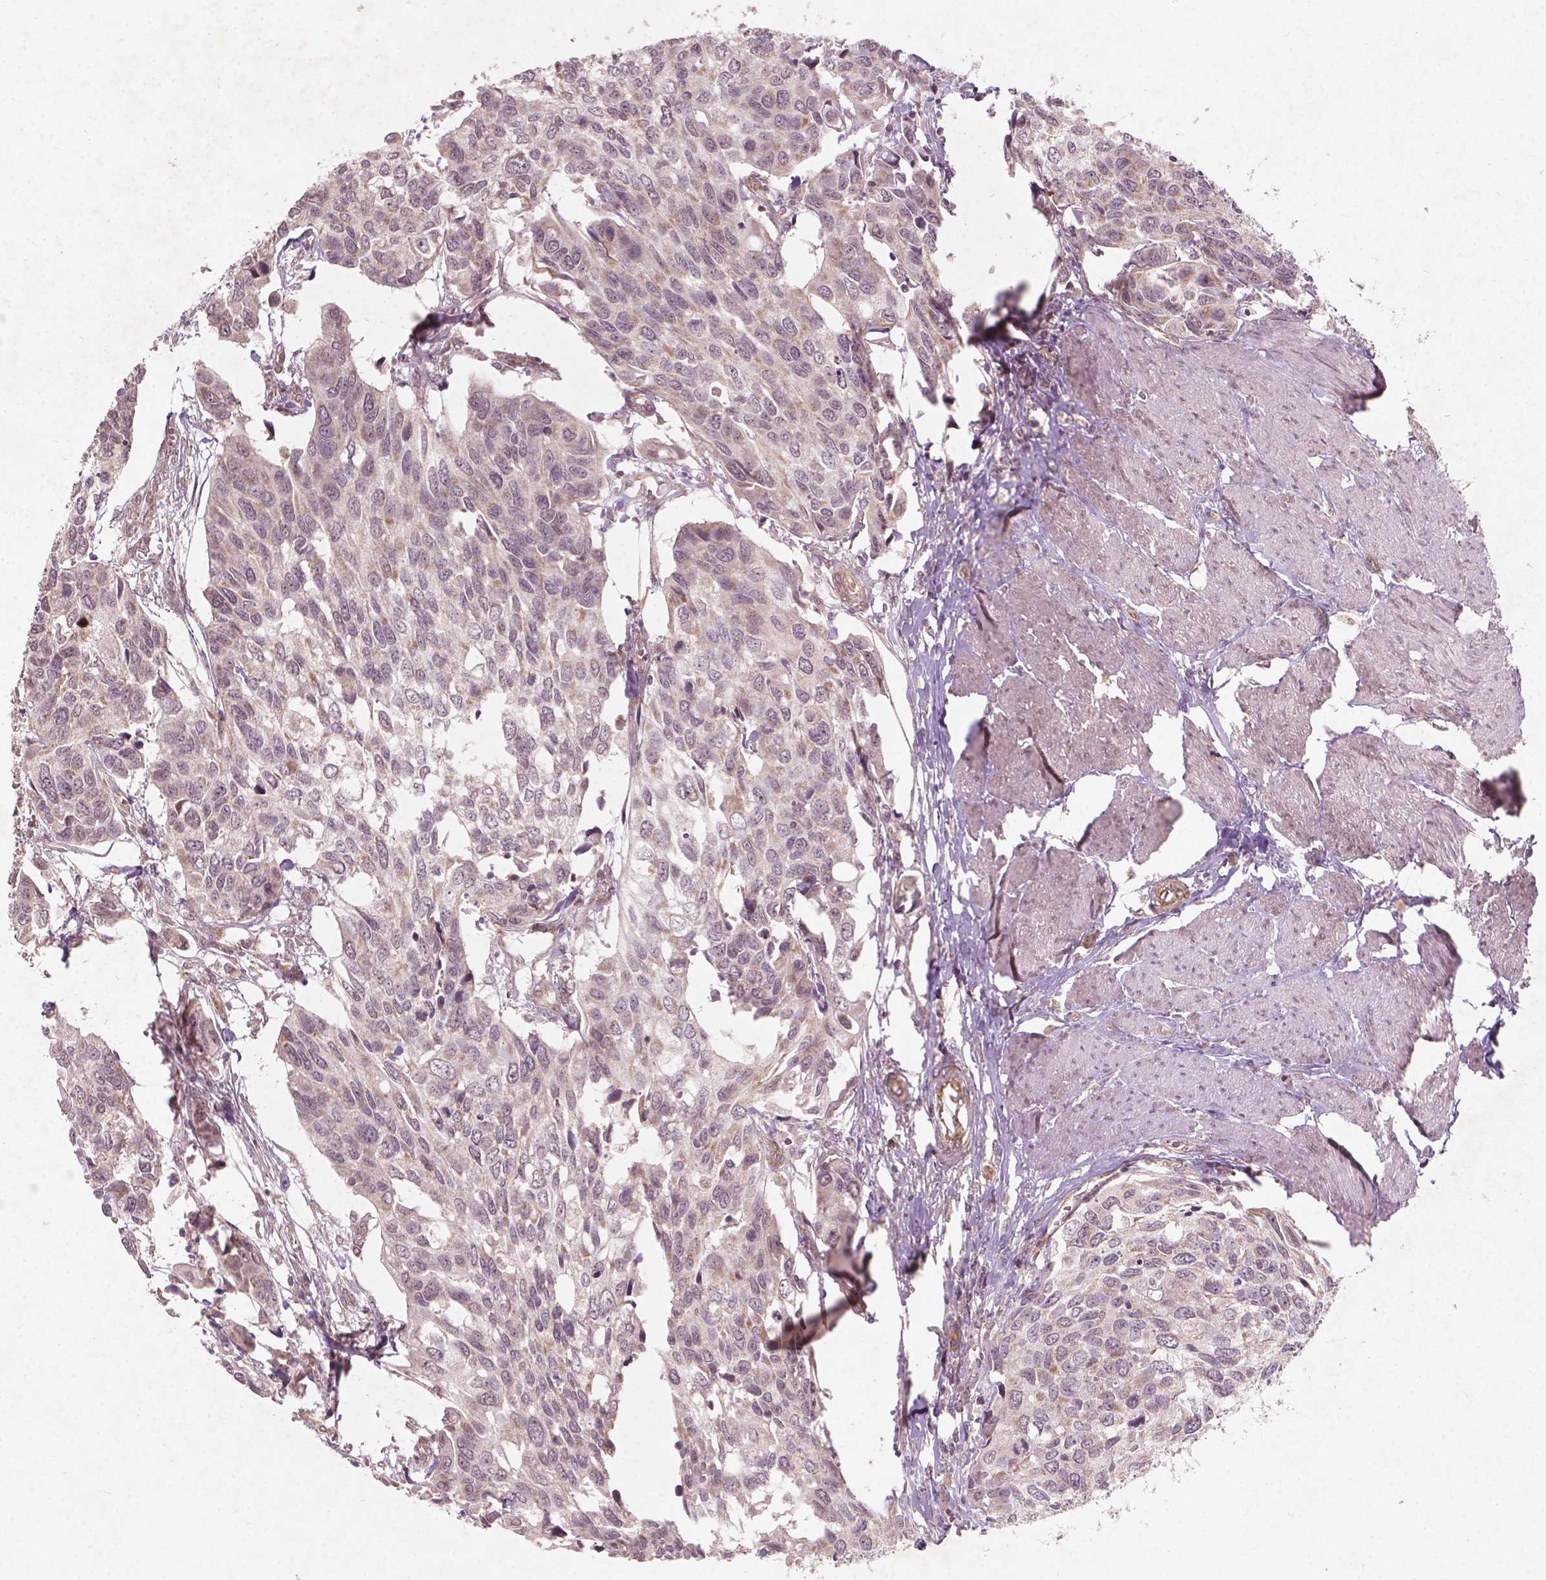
{"staining": {"intensity": "weak", "quantity": "<25%", "location": "cytoplasmic/membranous"}, "tissue": "urothelial cancer", "cell_type": "Tumor cells", "image_type": "cancer", "snomed": [{"axis": "morphology", "description": "Urothelial carcinoma, High grade"}, {"axis": "topography", "description": "Urinary bladder"}], "caption": "High magnification brightfield microscopy of high-grade urothelial carcinoma stained with DAB (3,3'-diaminobenzidine) (brown) and counterstained with hematoxylin (blue): tumor cells show no significant positivity.", "gene": "SMAD2", "patient": {"sex": "male", "age": 60}}